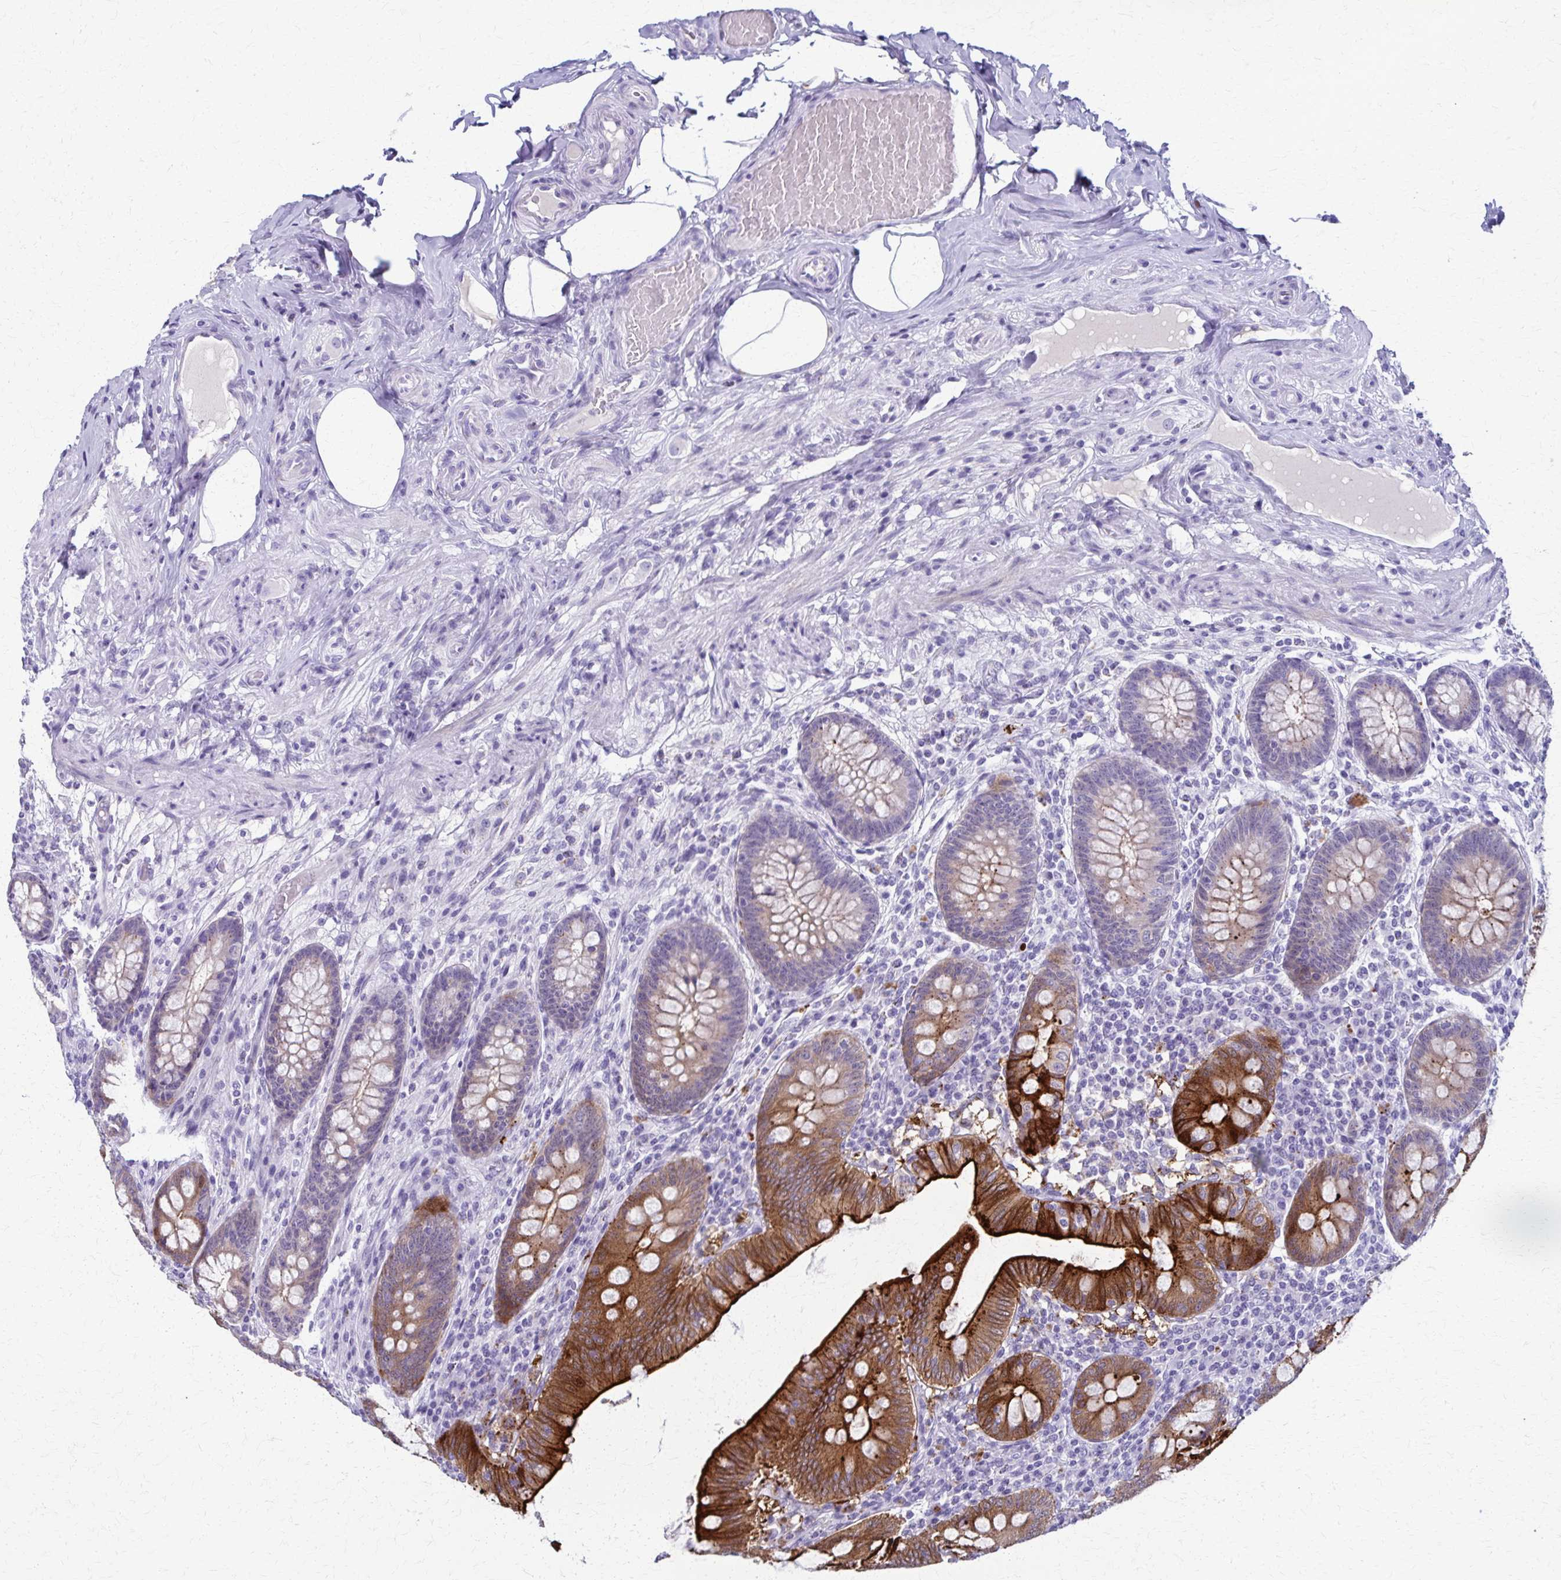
{"staining": {"intensity": "strong", "quantity": "25%-75%", "location": "cytoplasmic/membranous"}, "tissue": "appendix", "cell_type": "Glandular cells", "image_type": "normal", "snomed": [{"axis": "morphology", "description": "Normal tissue, NOS"}, {"axis": "topography", "description": "Appendix"}], "caption": "Glandular cells show high levels of strong cytoplasmic/membranous positivity in approximately 25%-75% of cells in normal appendix.", "gene": "TMEM60", "patient": {"sex": "male", "age": 71}}